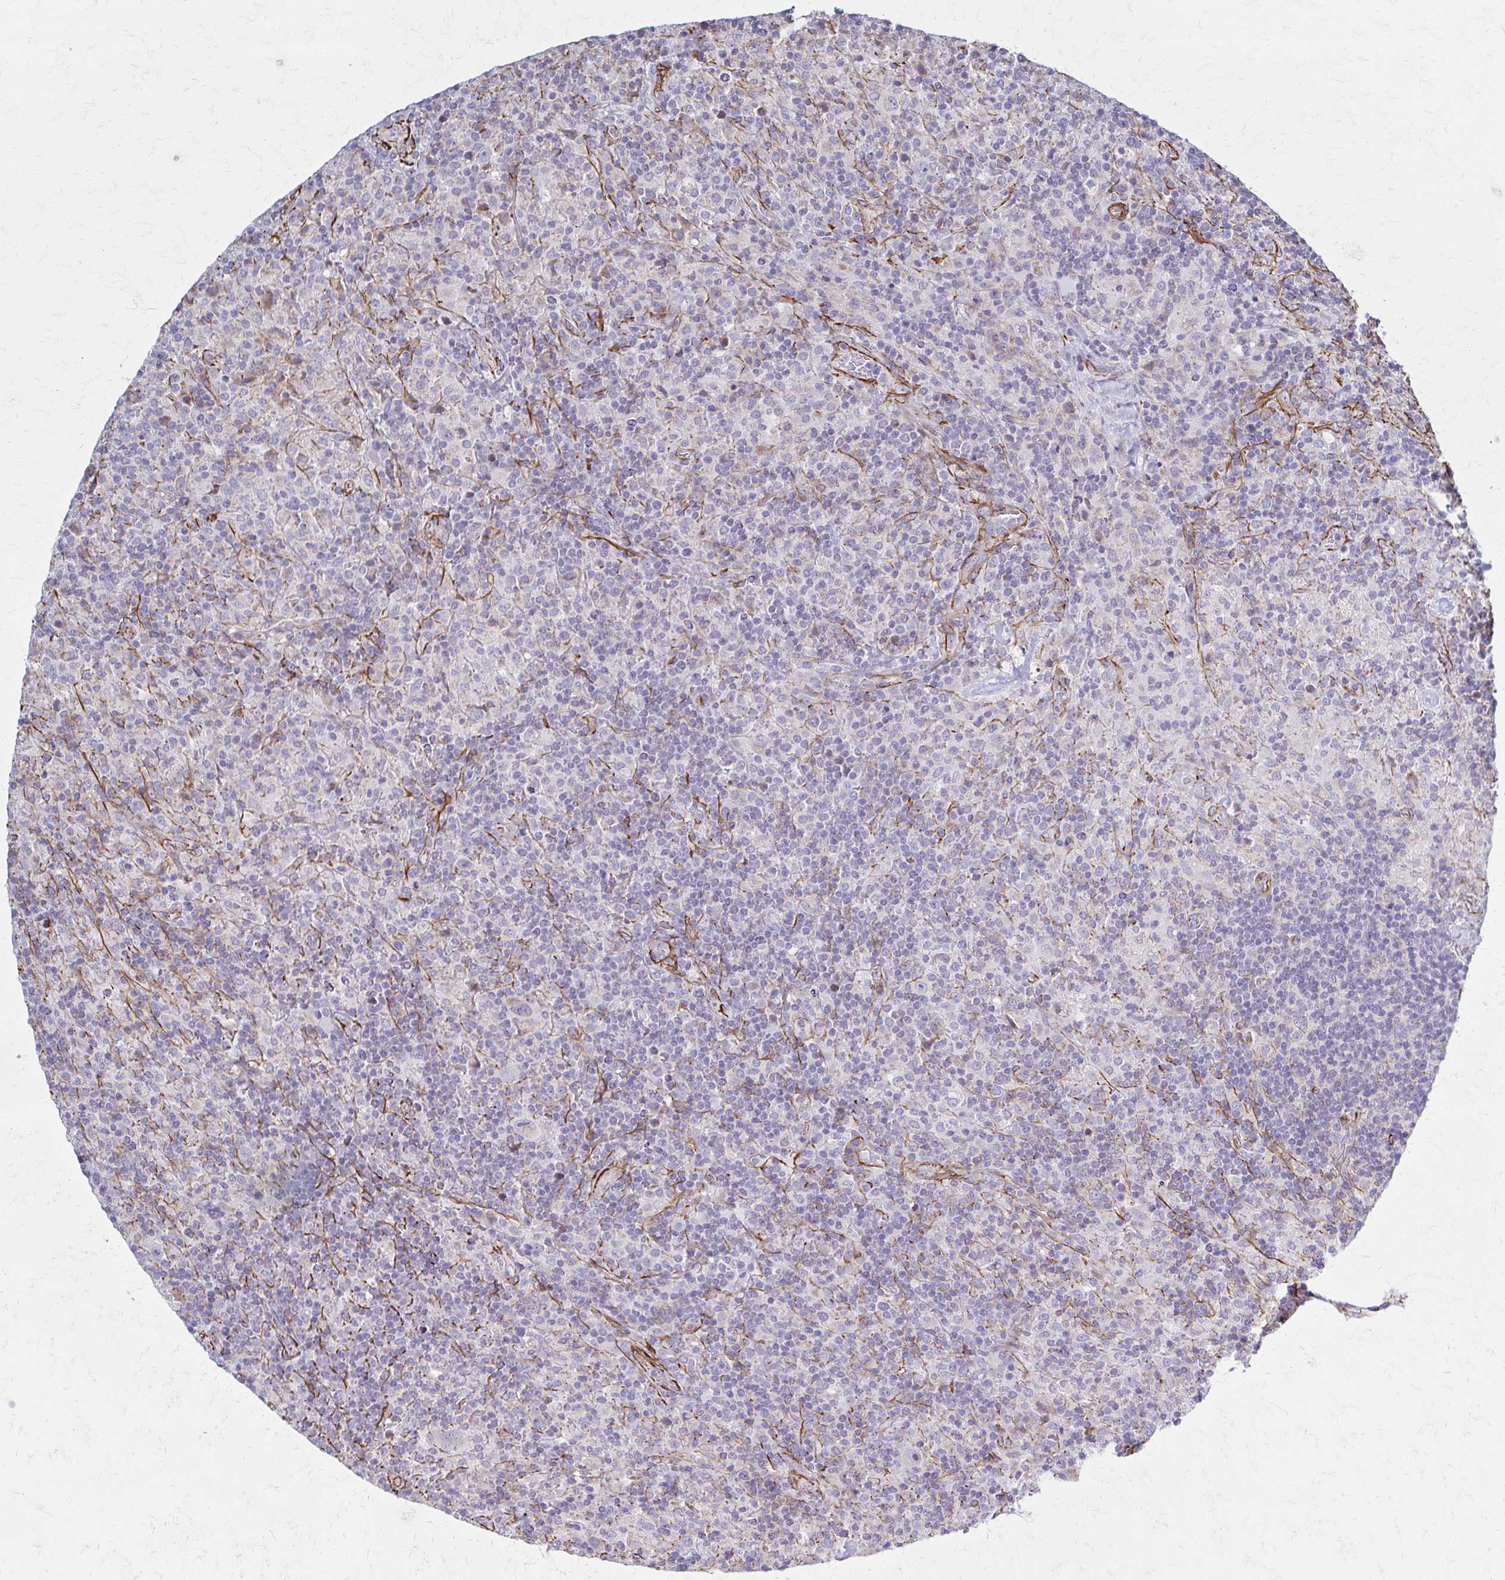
{"staining": {"intensity": "negative", "quantity": "none", "location": "none"}, "tissue": "lymphoma", "cell_type": "Tumor cells", "image_type": "cancer", "snomed": [{"axis": "morphology", "description": "Hodgkin's disease, NOS"}, {"axis": "topography", "description": "Lymph node"}], "caption": "Tumor cells are negative for protein expression in human Hodgkin's disease. Nuclei are stained in blue.", "gene": "TIMMDC1", "patient": {"sex": "male", "age": 70}}